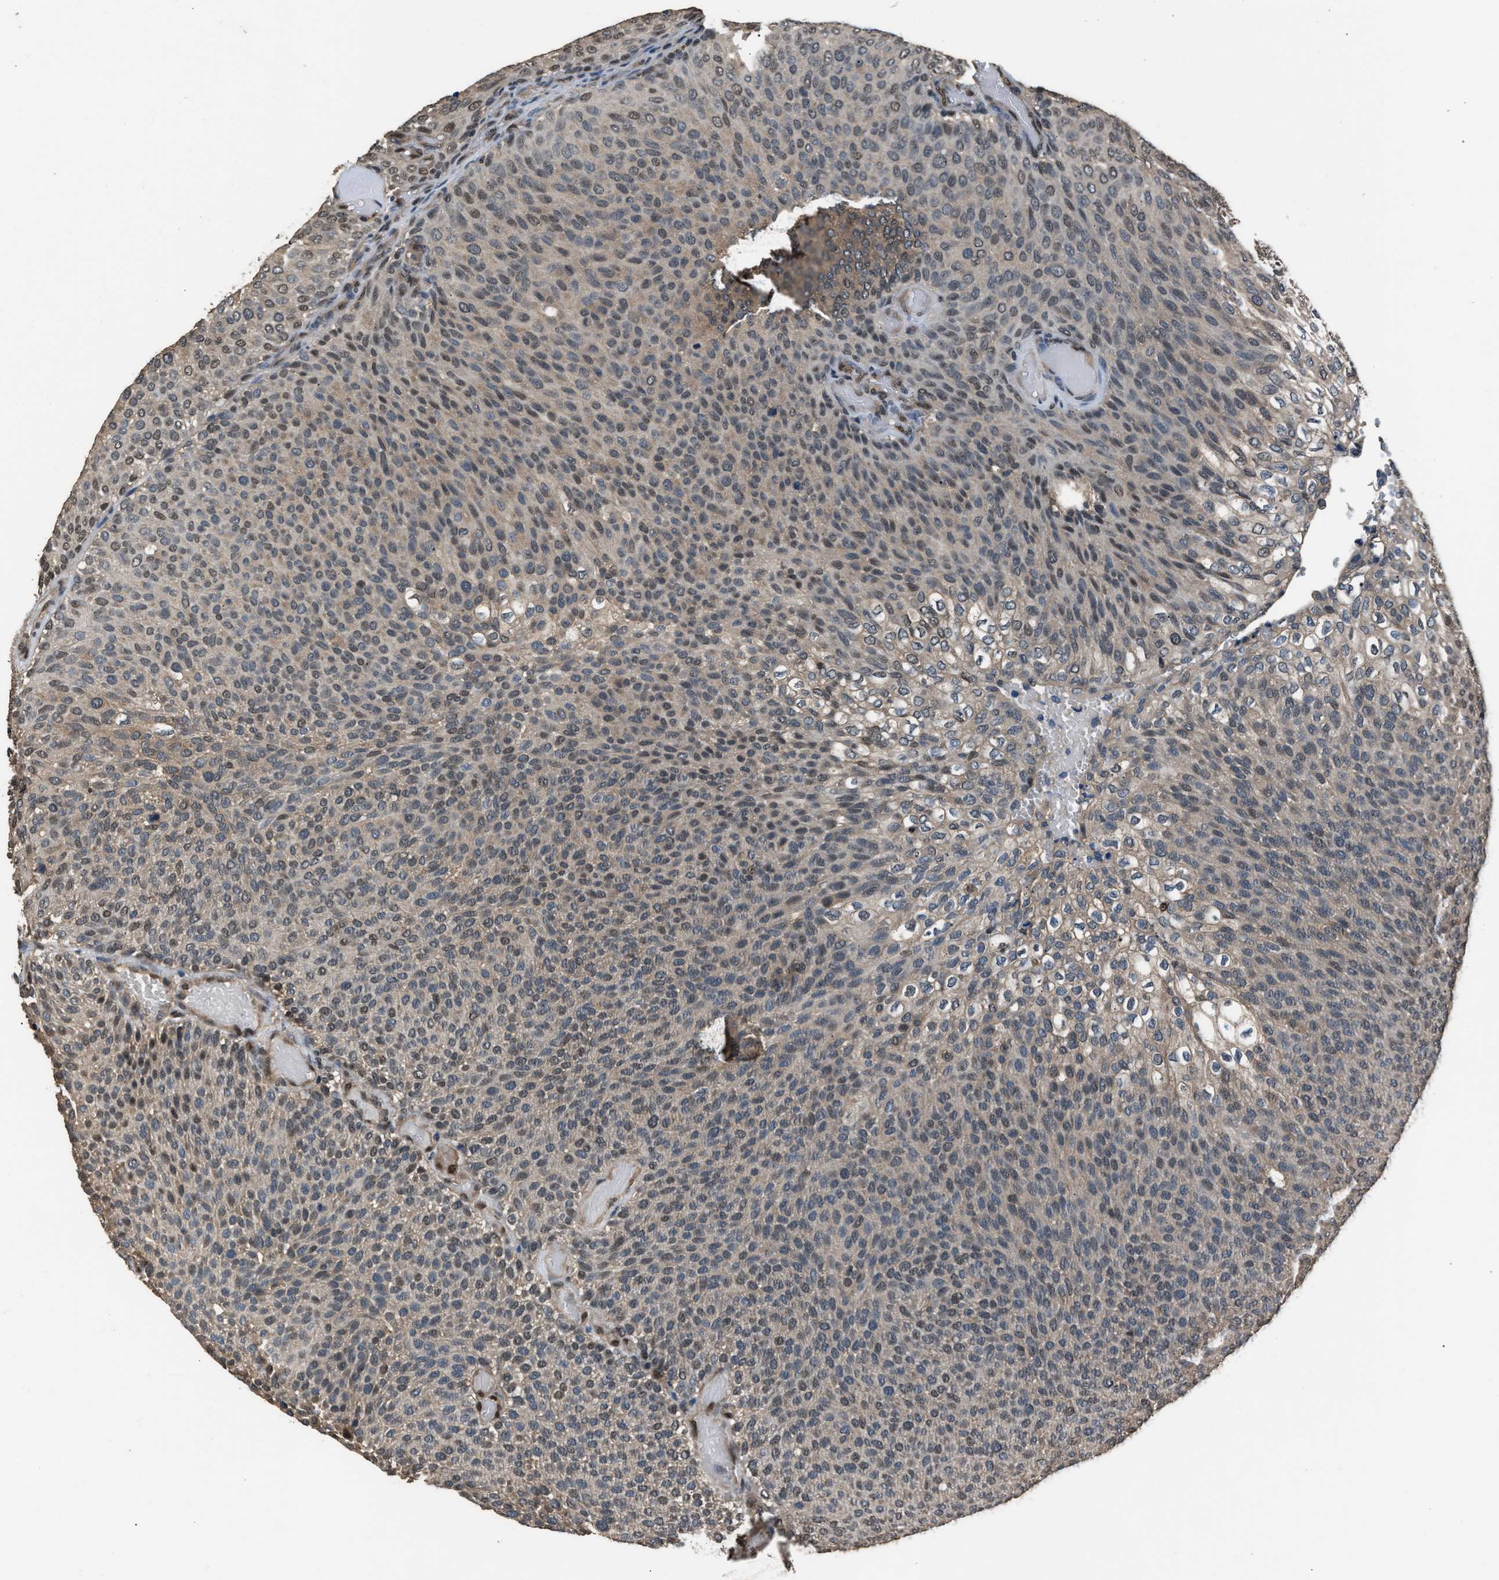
{"staining": {"intensity": "weak", "quantity": "25%-75%", "location": "cytoplasmic/membranous,nuclear"}, "tissue": "urothelial cancer", "cell_type": "Tumor cells", "image_type": "cancer", "snomed": [{"axis": "morphology", "description": "Urothelial carcinoma, Low grade"}, {"axis": "topography", "description": "Urinary bladder"}], "caption": "Low-grade urothelial carcinoma stained with immunohistochemistry (IHC) shows weak cytoplasmic/membranous and nuclear expression in about 25%-75% of tumor cells. Using DAB (brown) and hematoxylin (blue) stains, captured at high magnification using brightfield microscopy.", "gene": "DFFA", "patient": {"sex": "male", "age": 78}}